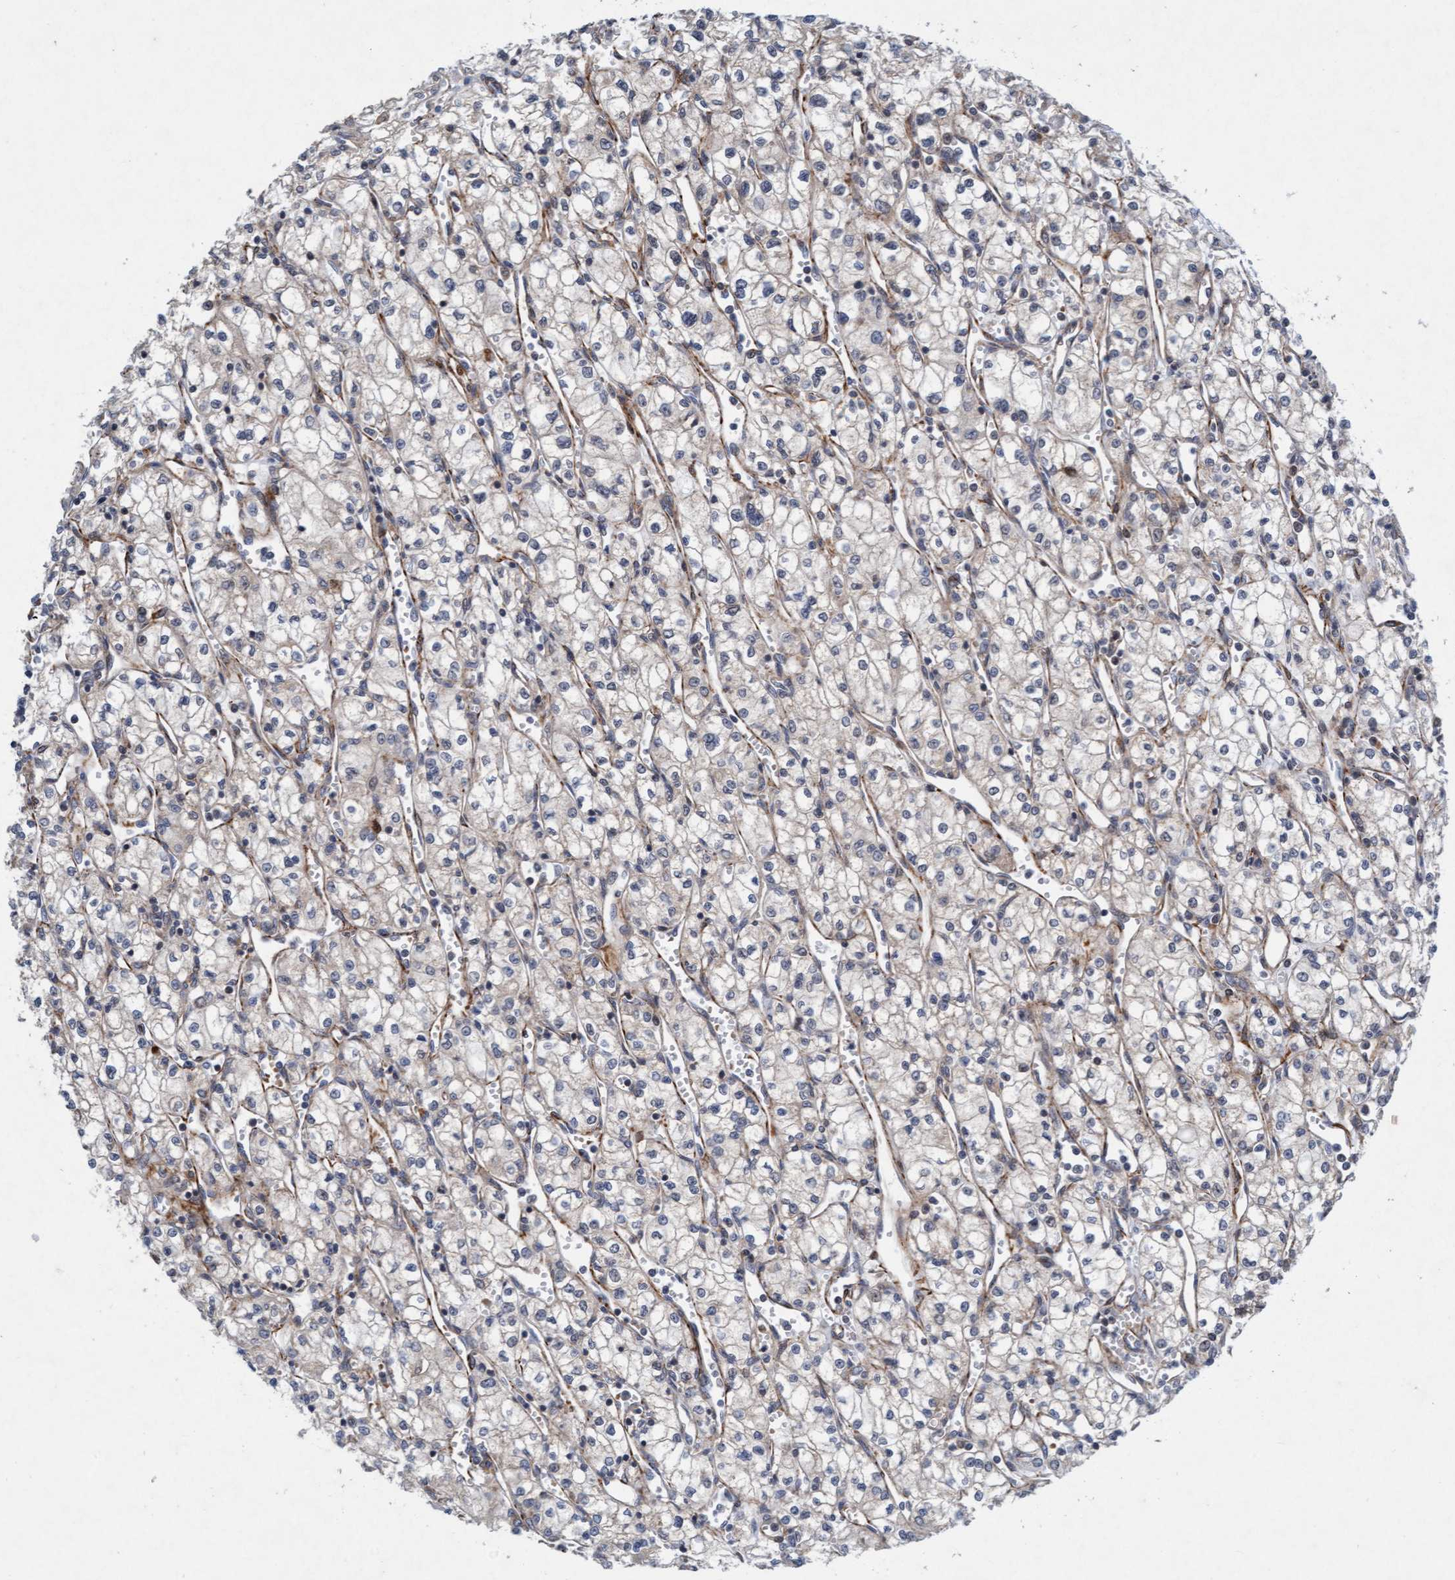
{"staining": {"intensity": "negative", "quantity": "none", "location": "none"}, "tissue": "renal cancer", "cell_type": "Tumor cells", "image_type": "cancer", "snomed": [{"axis": "morphology", "description": "Adenocarcinoma, NOS"}, {"axis": "topography", "description": "Kidney"}], "caption": "This is an immunohistochemistry micrograph of human renal cancer (adenocarcinoma). There is no expression in tumor cells.", "gene": "TMEM70", "patient": {"sex": "male", "age": 59}}